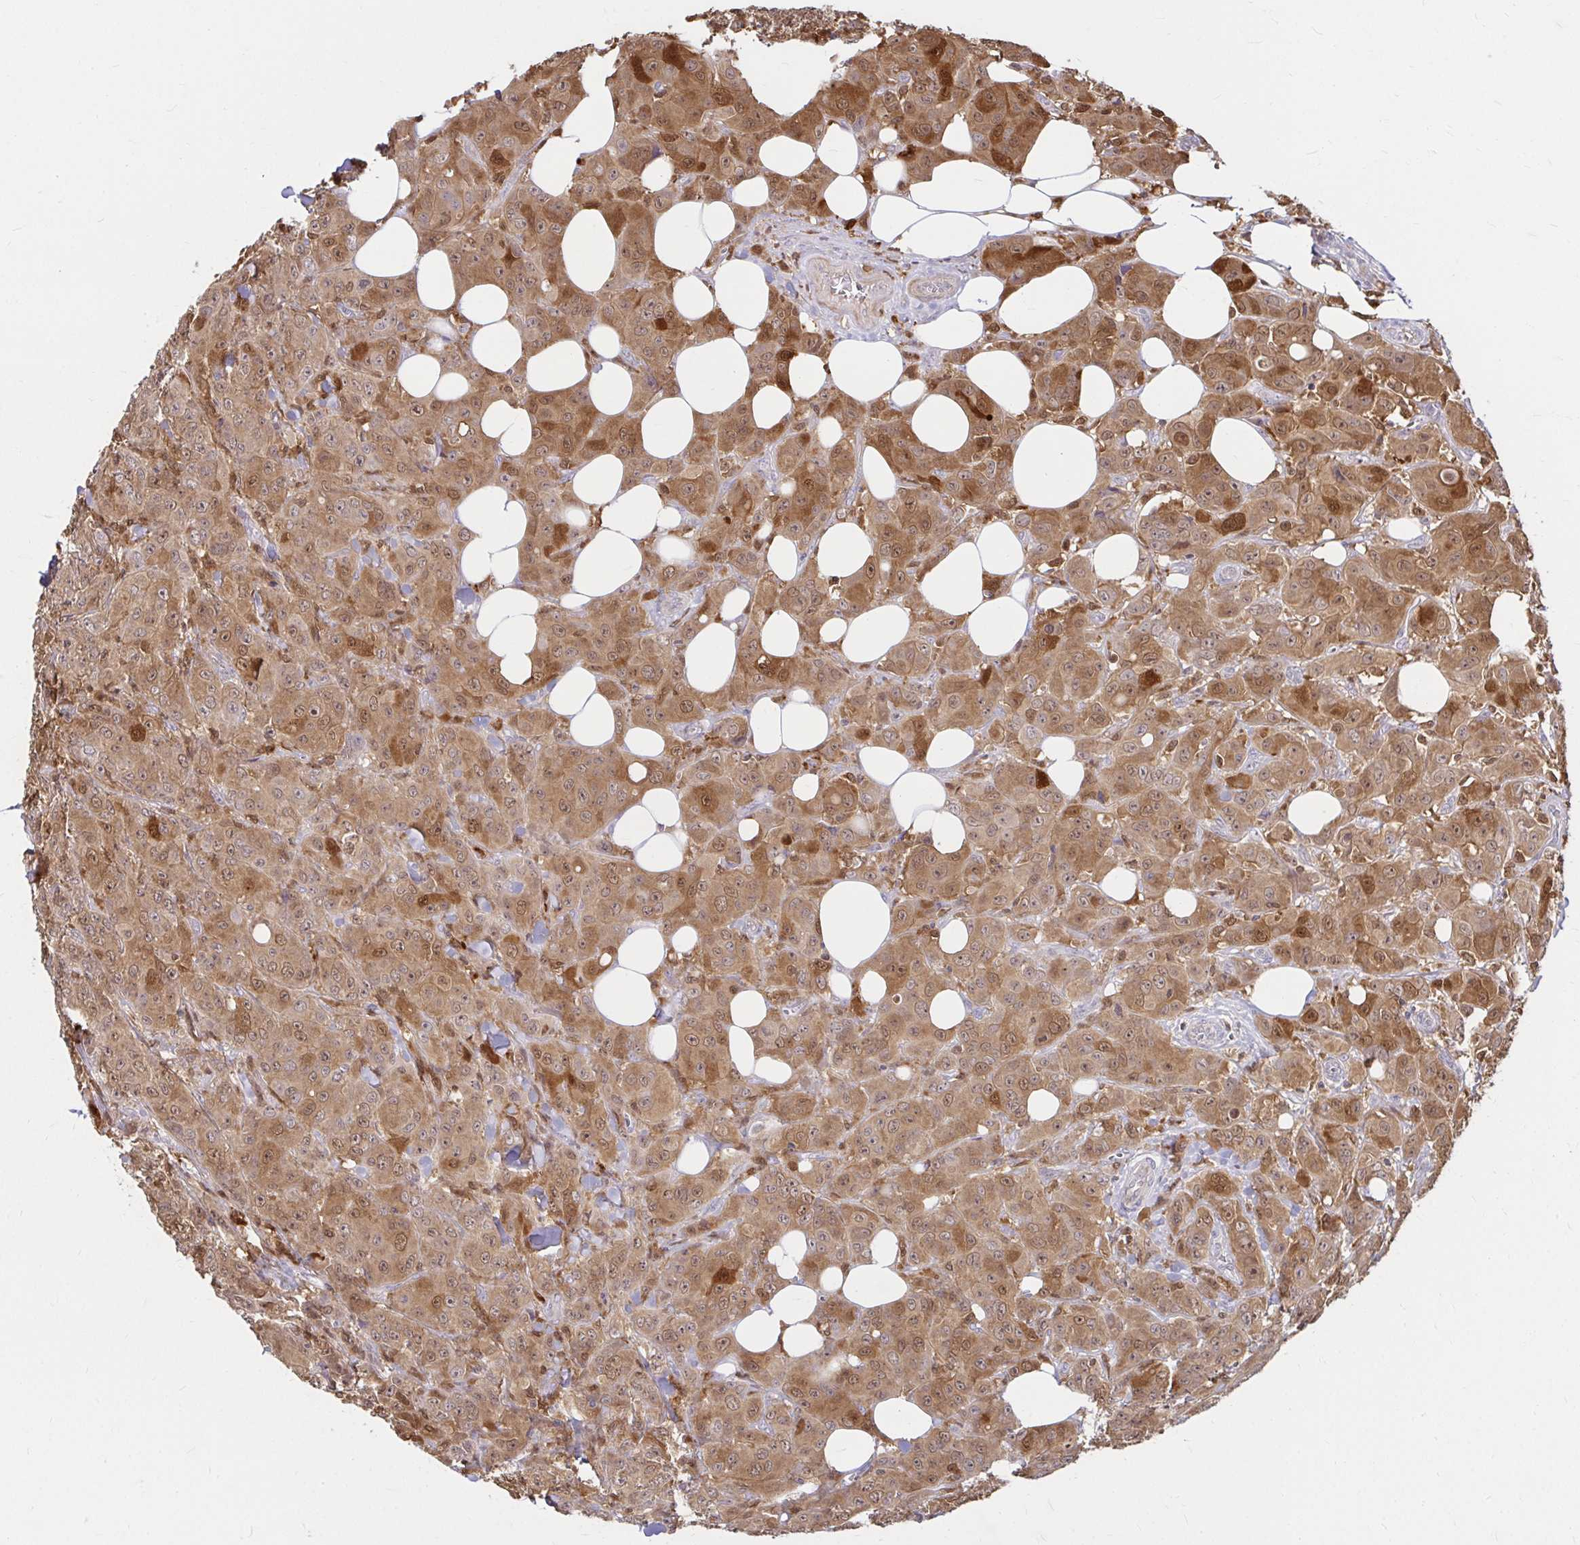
{"staining": {"intensity": "moderate", "quantity": ">75%", "location": "cytoplasmic/membranous"}, "tissue": "breast cancer", "cell_type": "Tumor cells", "image_type": "cancer", "snomed": [{"axis": "morphology", "description": "Normal tissue, NOS"}, {"axis": "morphology", "description": "Duct carcinoma"}, {"axis": "topography", "description": "Breast"}], "caption": "An image of human breast cancer stained for a protein displays moderate cytoplasmic/membranous brown staining in tumor cells.", "gene": "PYCARD", "patient": {"sex": "female", "age": 43}}